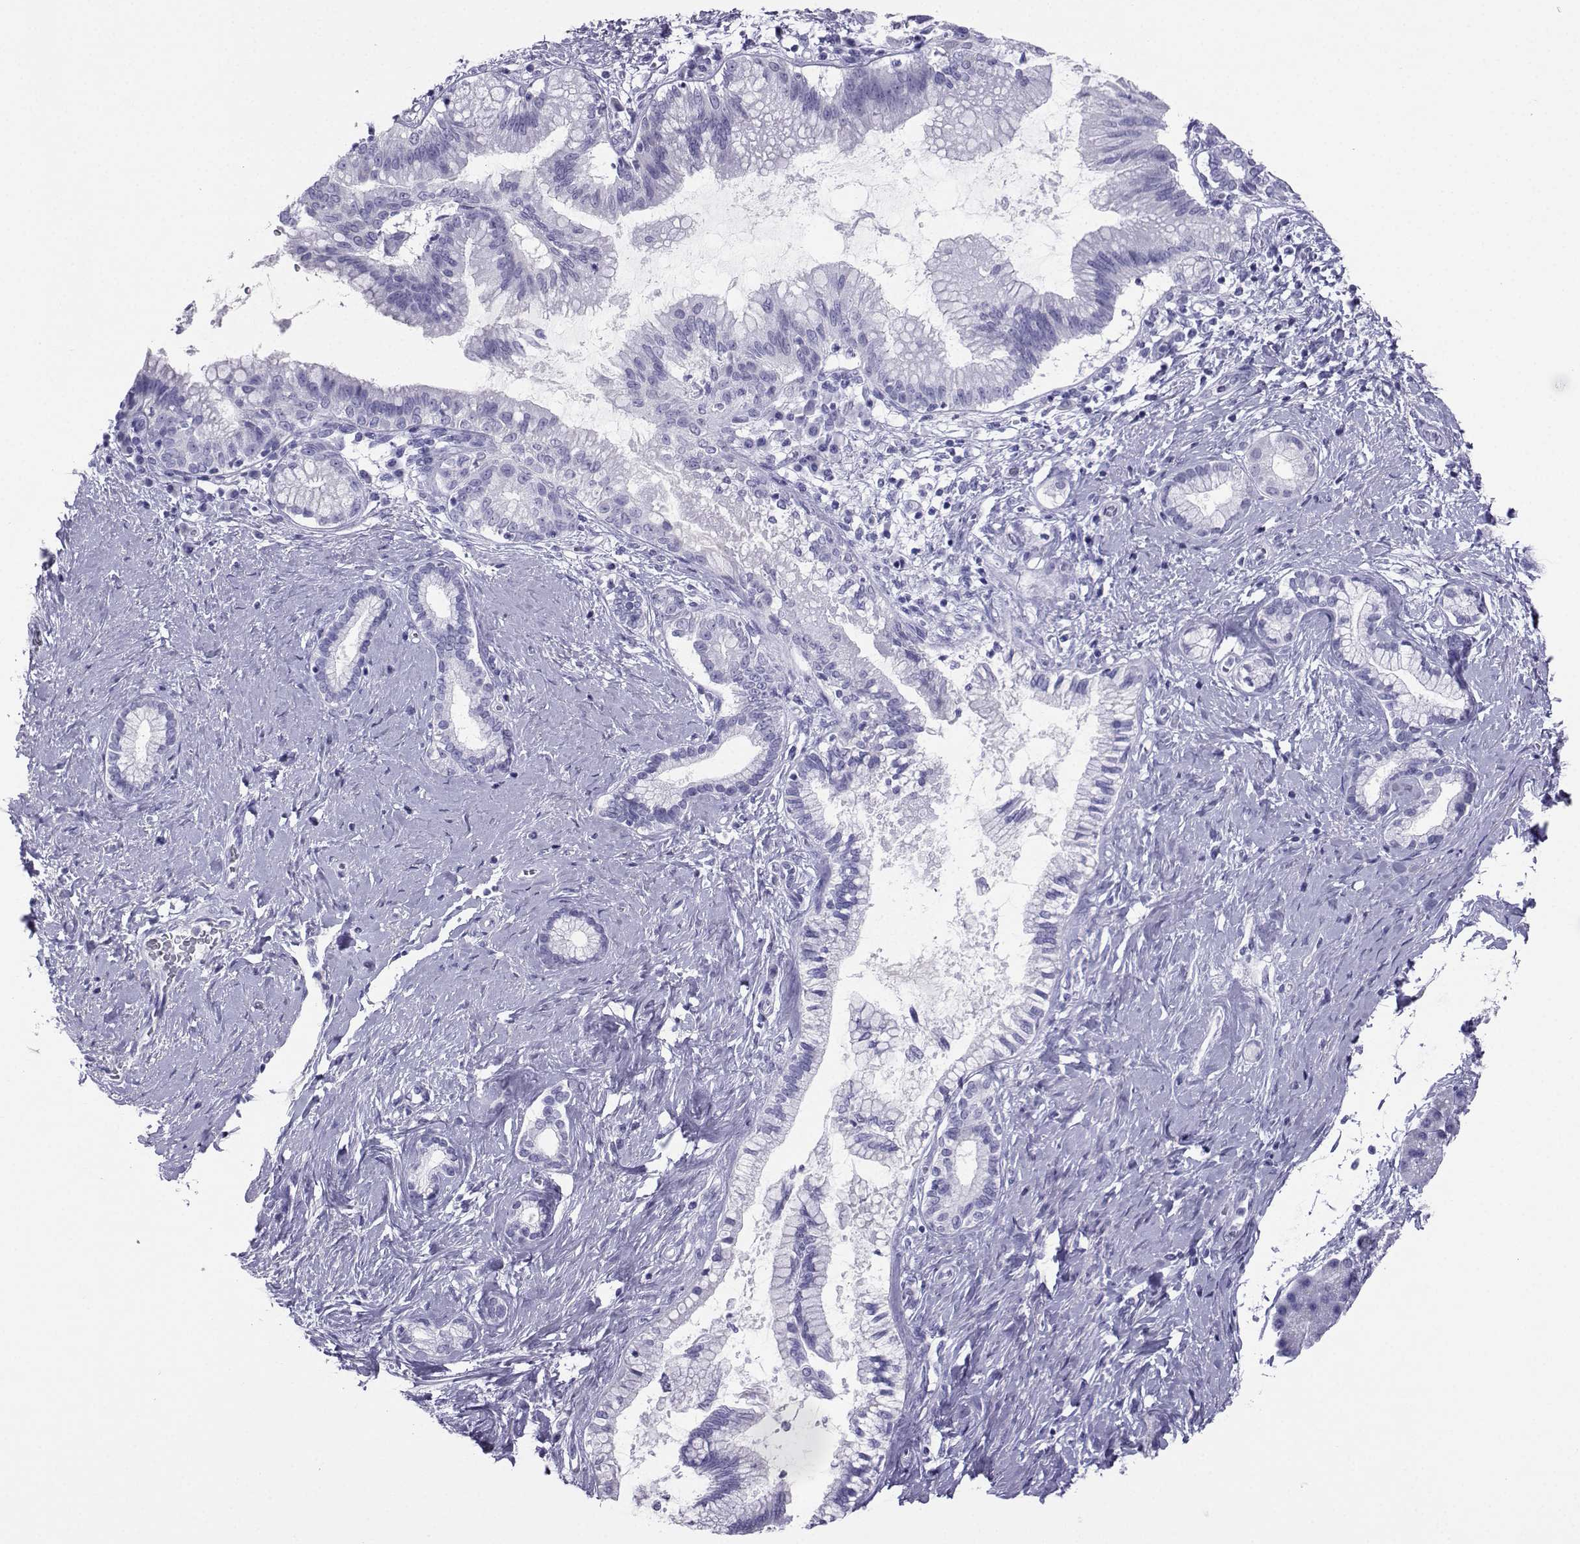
{"staining": {"intensity": "negative", "quantity": "none", "location": "none"}, "tissue": "pancreatic cancer", "cell_type": "Tumor cells", "image_type": "cancer", "snomed": [{"axis": "morphology", "description": "Adenocarcinoma, NOS"}, {"axis": "topography", "description": "Pancreas"}], "caption": "Immunohistochemistry (IHC) micrograph of neoplastic tissue: human adenocarcinoma (pancreatic) stained with DAB shows no significant protein expression in tumor cells. (Immunohistochemistry, brightfield microscopy, high magnification).", "gene": "LORICRIN", "patient": {"sex": "female", "age": 73}}